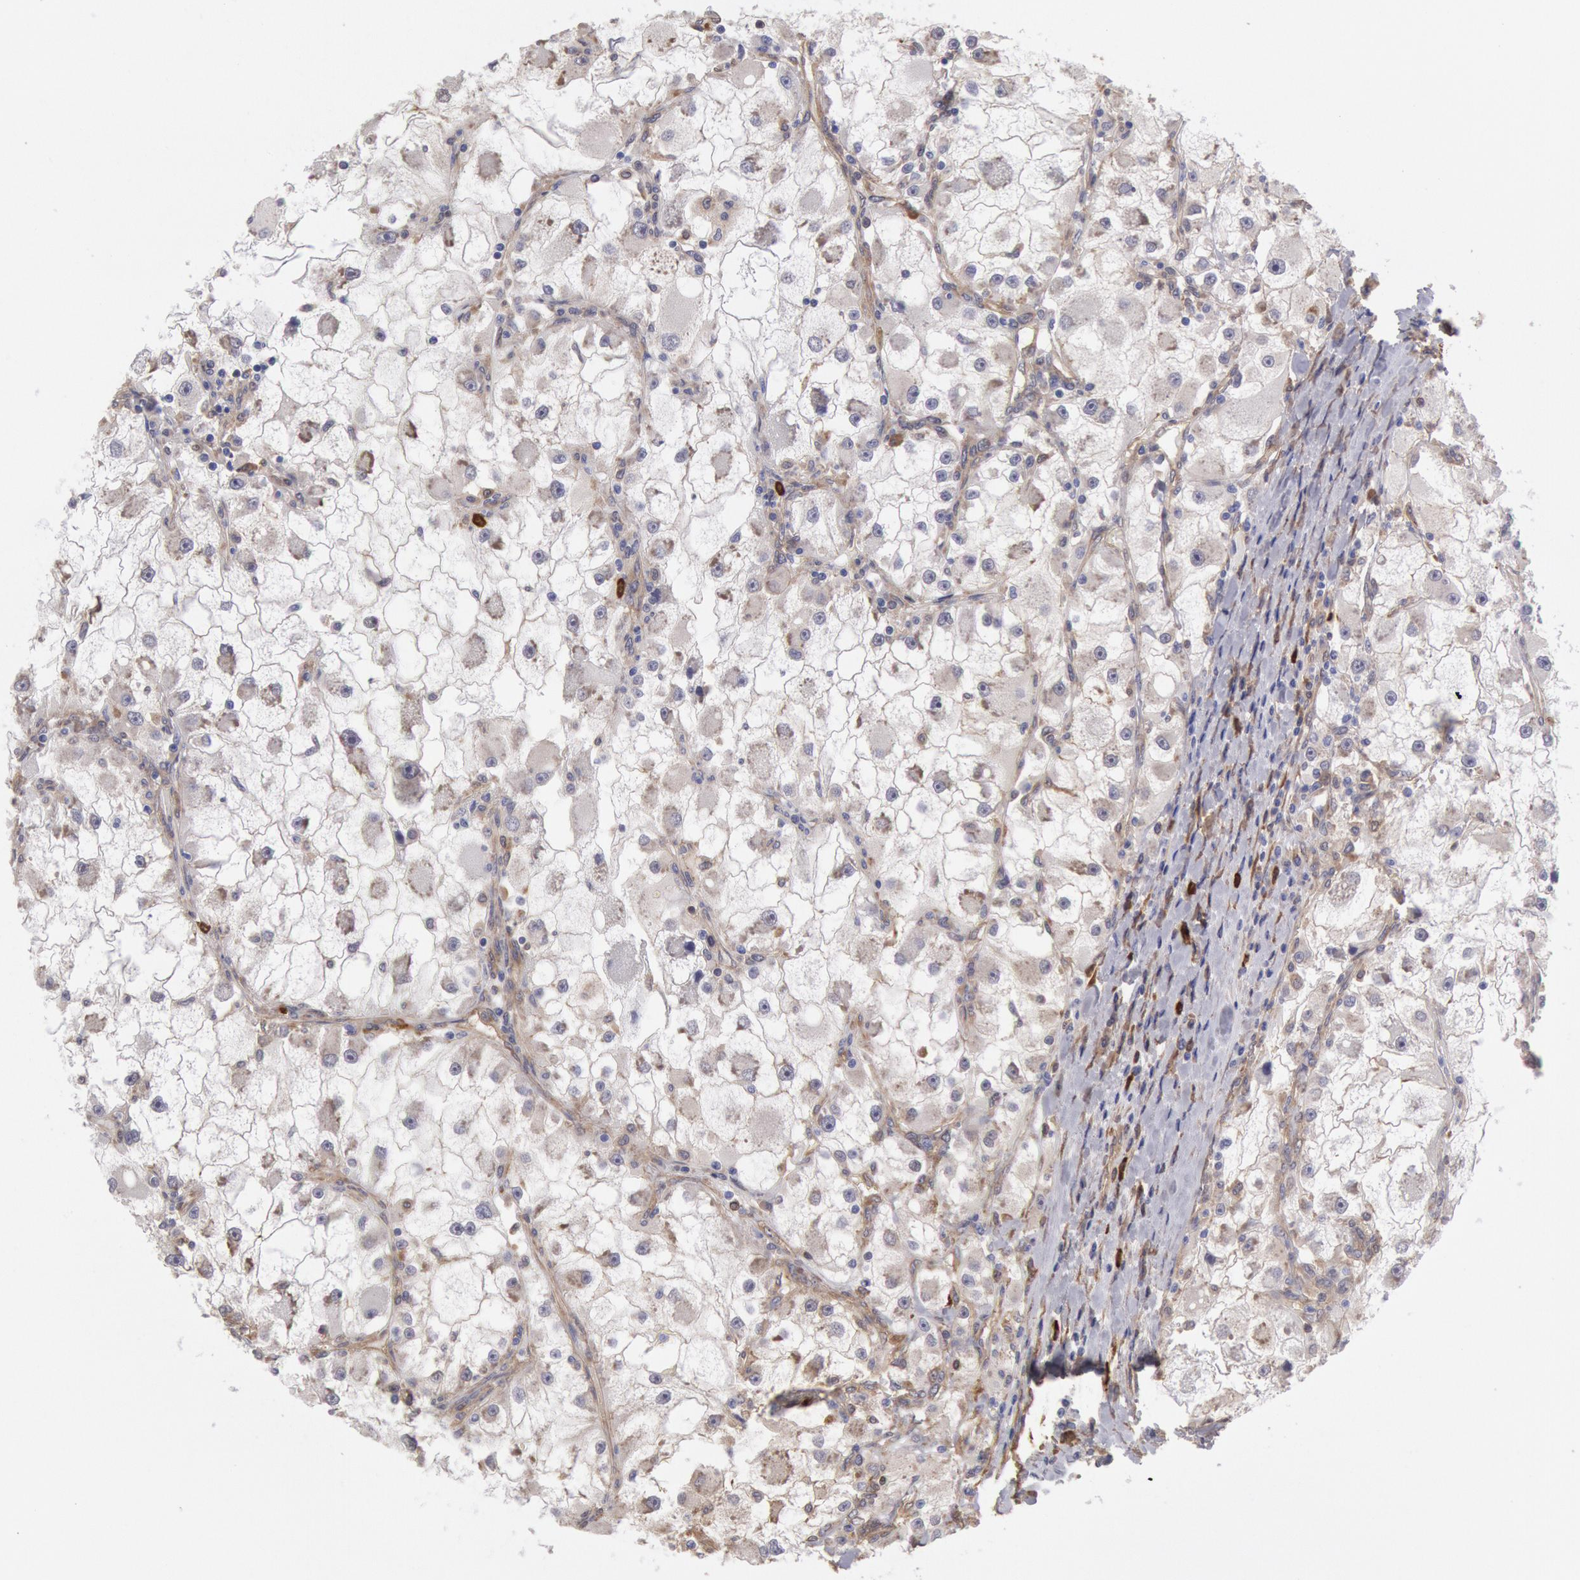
{"staining": {"intensity": "negative", "quantity": "none", "location": "none"}, "tissue": "renal cancer", "cell_type": "Tumor cells", "image_type": "cancer", "snomed": [{"axis": "morphology", "description": "Adenocarcinoma, NOS"}, {"axis": "topography", "description": "Kidney"}], "caption": "Tumor cells are negative for protein expression in human renal adenocarcinoma. (Brightfield microscopy of DAB (3,3'-diaminobenzidine) immunohistochemistry (IHC) at high magnification).", "gene": "CCDC50", "patient": {"sex": "female", "age": 73}}